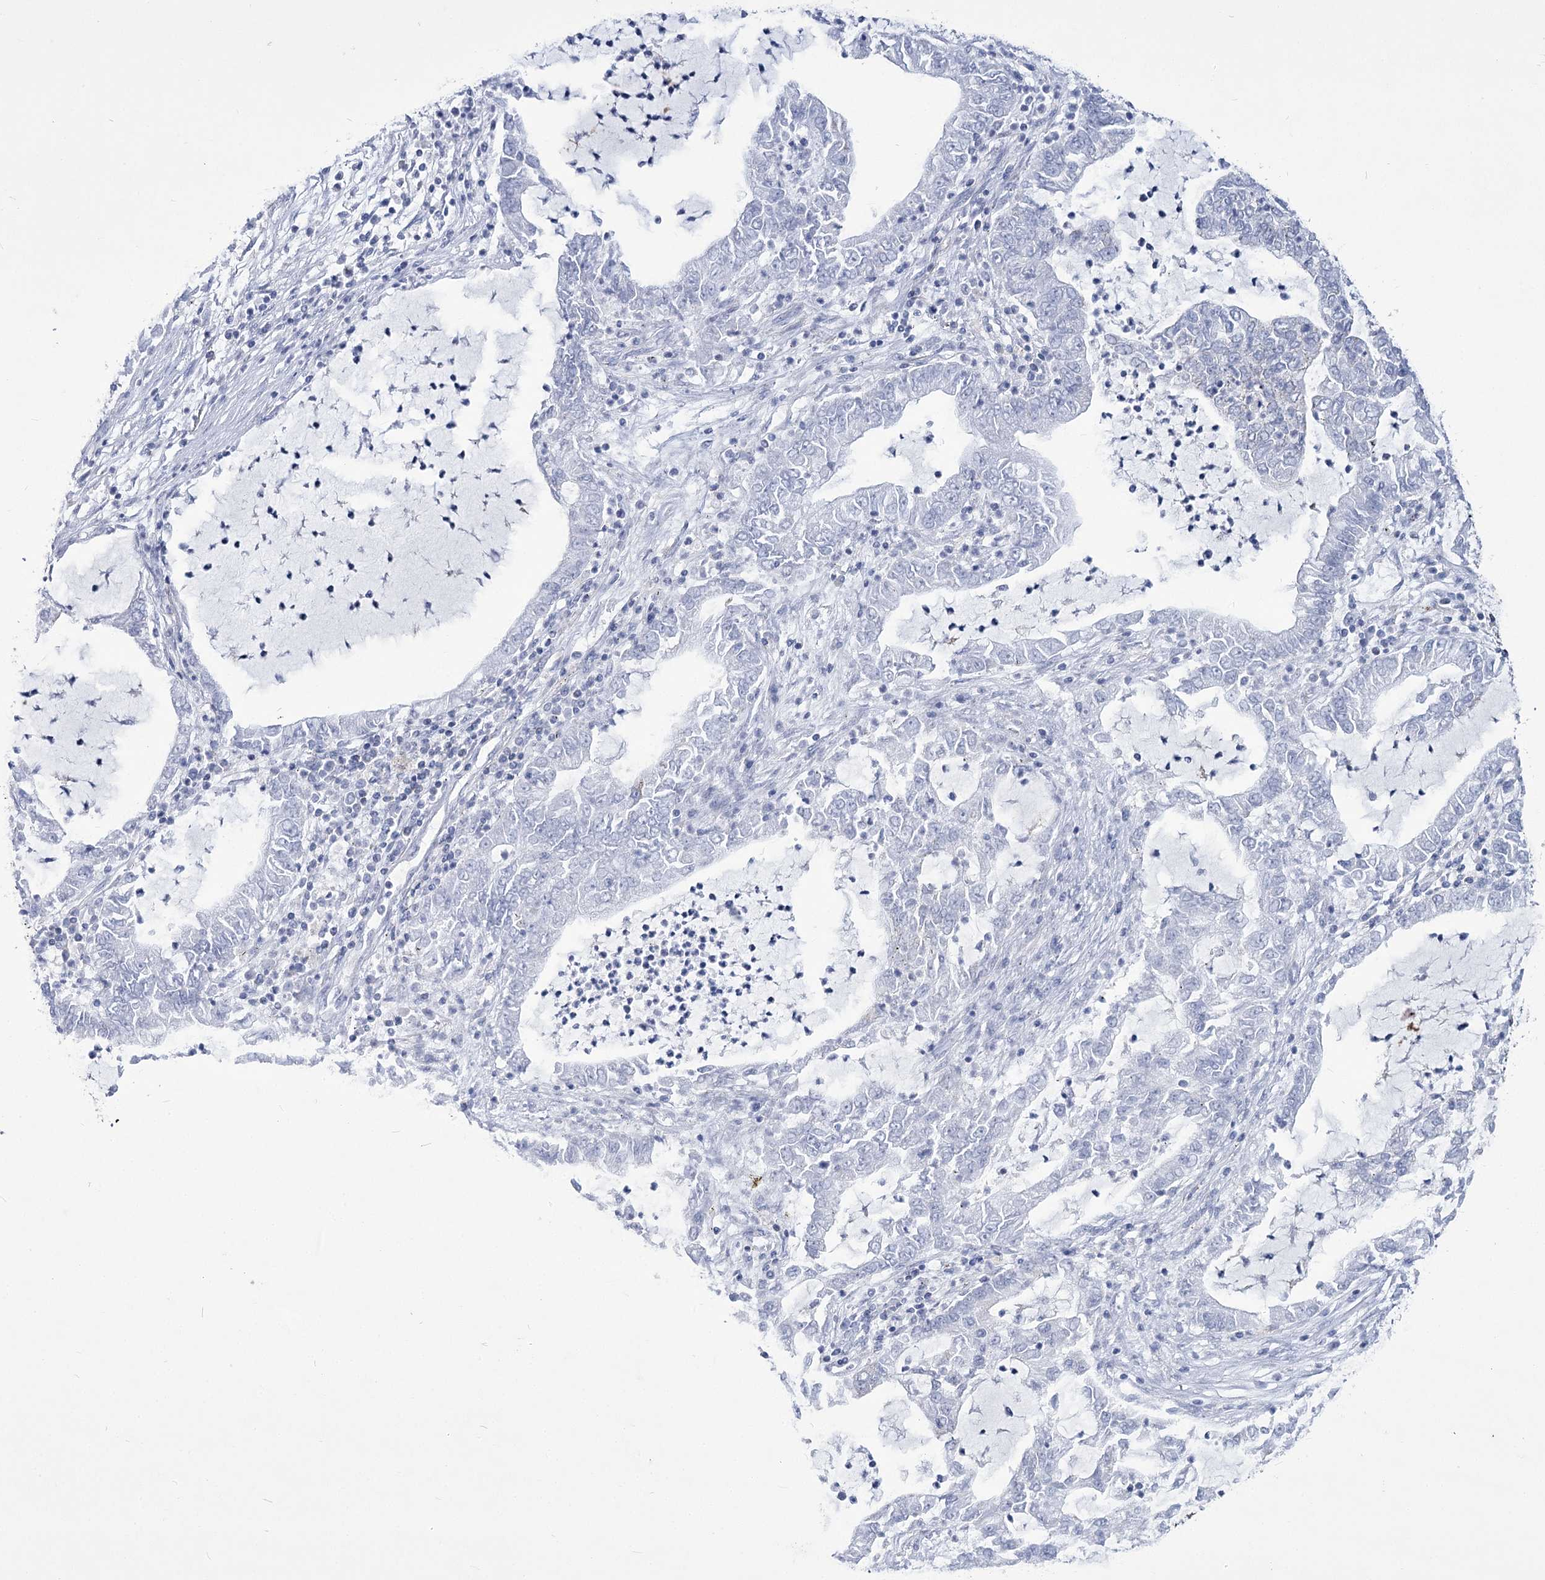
{"staining": {"intensity": "negative", "quantity": "none", "location": "none"}, "tissue": "lung cancer", "cell_type": "Tumor cells", "image_type": "cancer", "snomed": [{"axis": "morphology", "description": "Adenocarcinoma, NOS"}, {"axis": "topography", "description": "Lung"}], "caption": "The image shows no significant positivity in tumor cells of adenocarcinoma (lung).", "gene": "PDHB", "patient": {"sex": "female", "age": 51}}